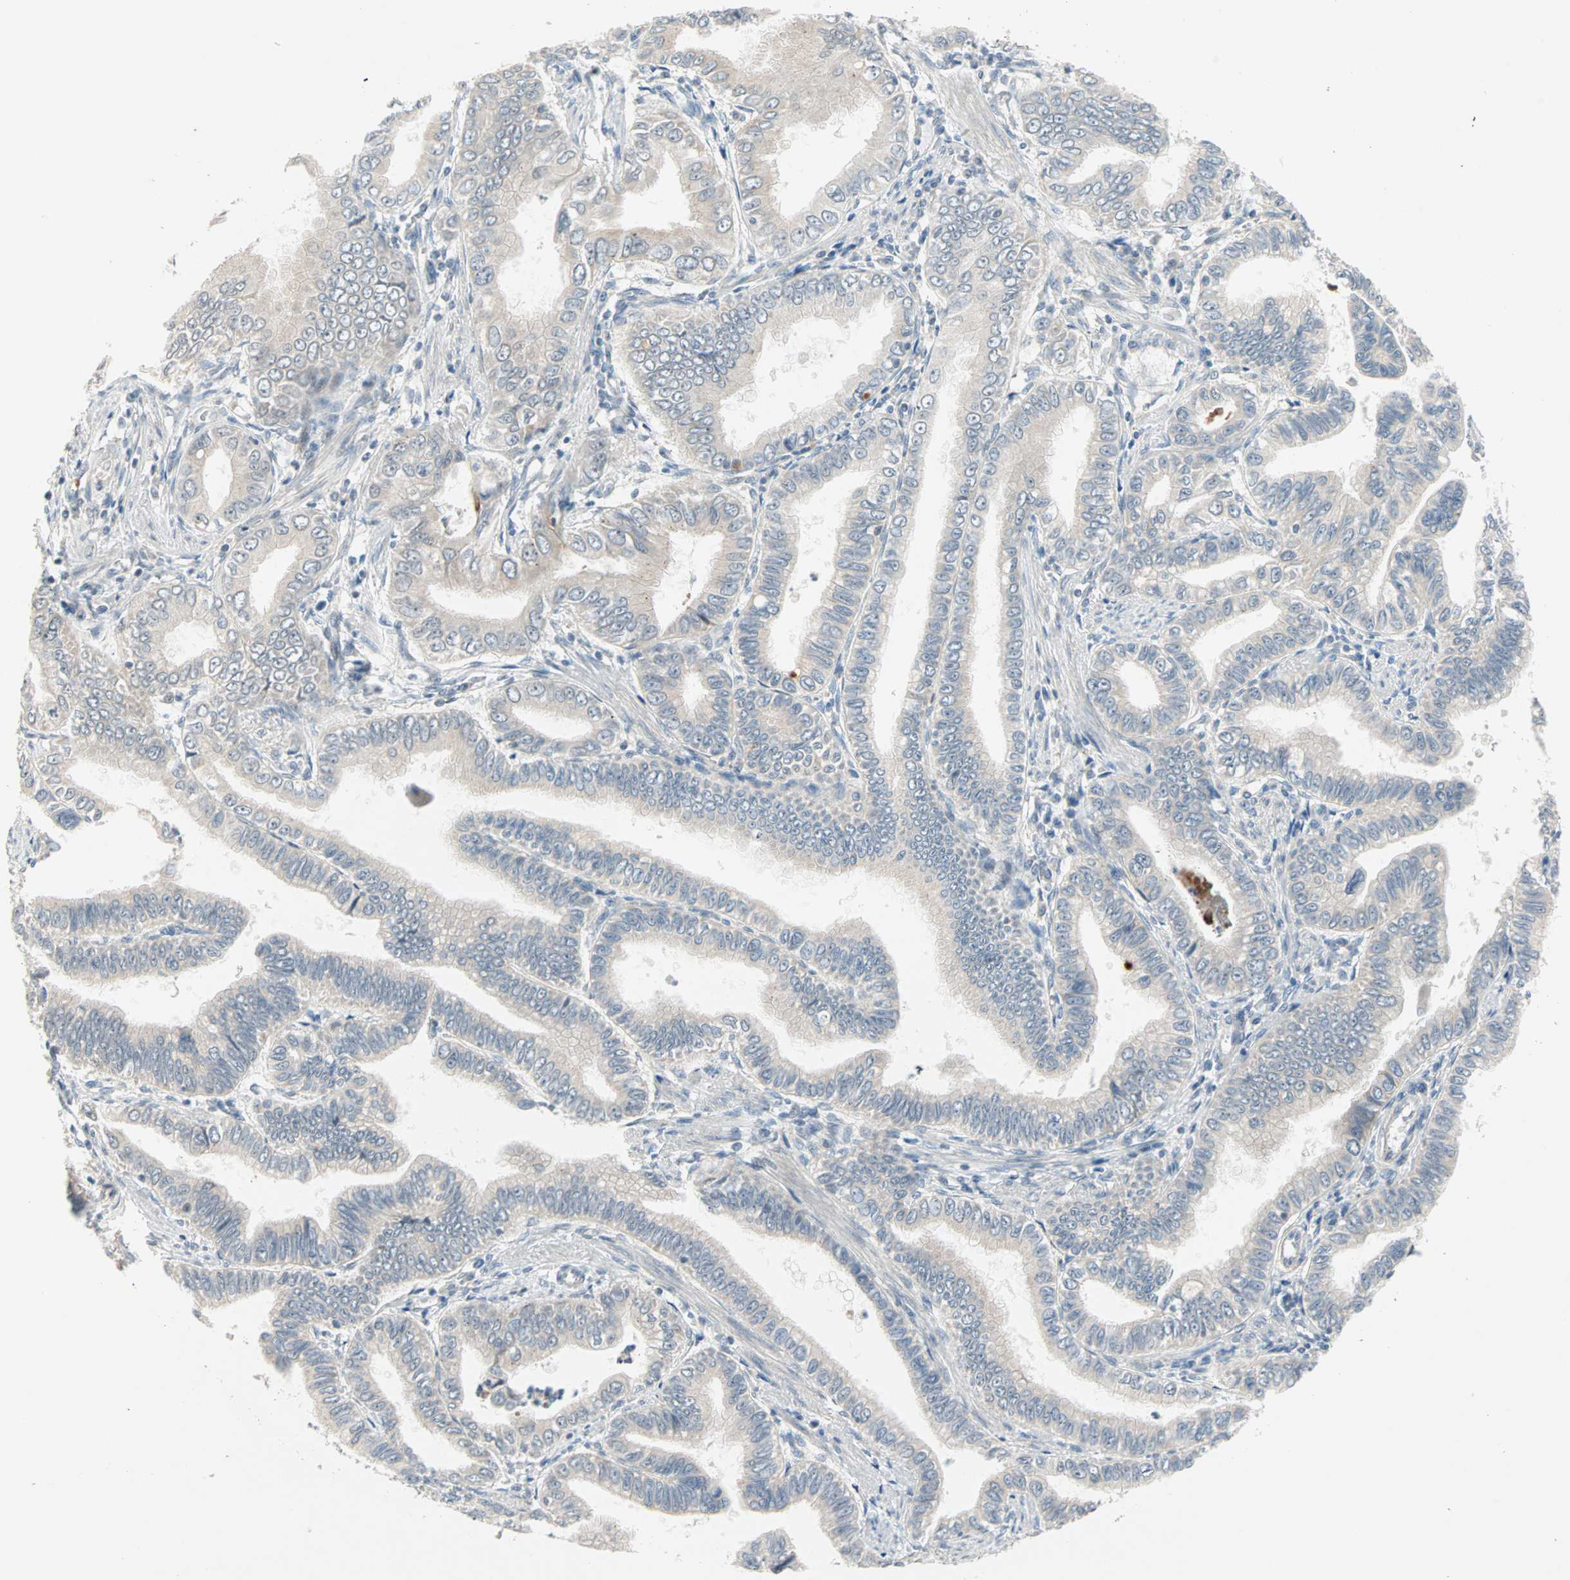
{"staining": {"intensity": "weak", "quantity": ">75%", "location": "cytoplasmic/membranous"}, "tissue": "pancreatic cancer", "cell_type": "Tumor cells", "image_type": "cancer", "snomed": [{"axis": "morphology", "description": "Normal tissue, NOS"}, {"axis": "topography", "description": "Lymph node"}], "caption": "Immunohistochemical staining of pancreatic cancer demonstrates low levels of weak cytoplasmic/membranous protein positivity in approximately >75% of tumor cells.", "gene": "PROS1", "patient": {"sex": "male", "age": 50}}